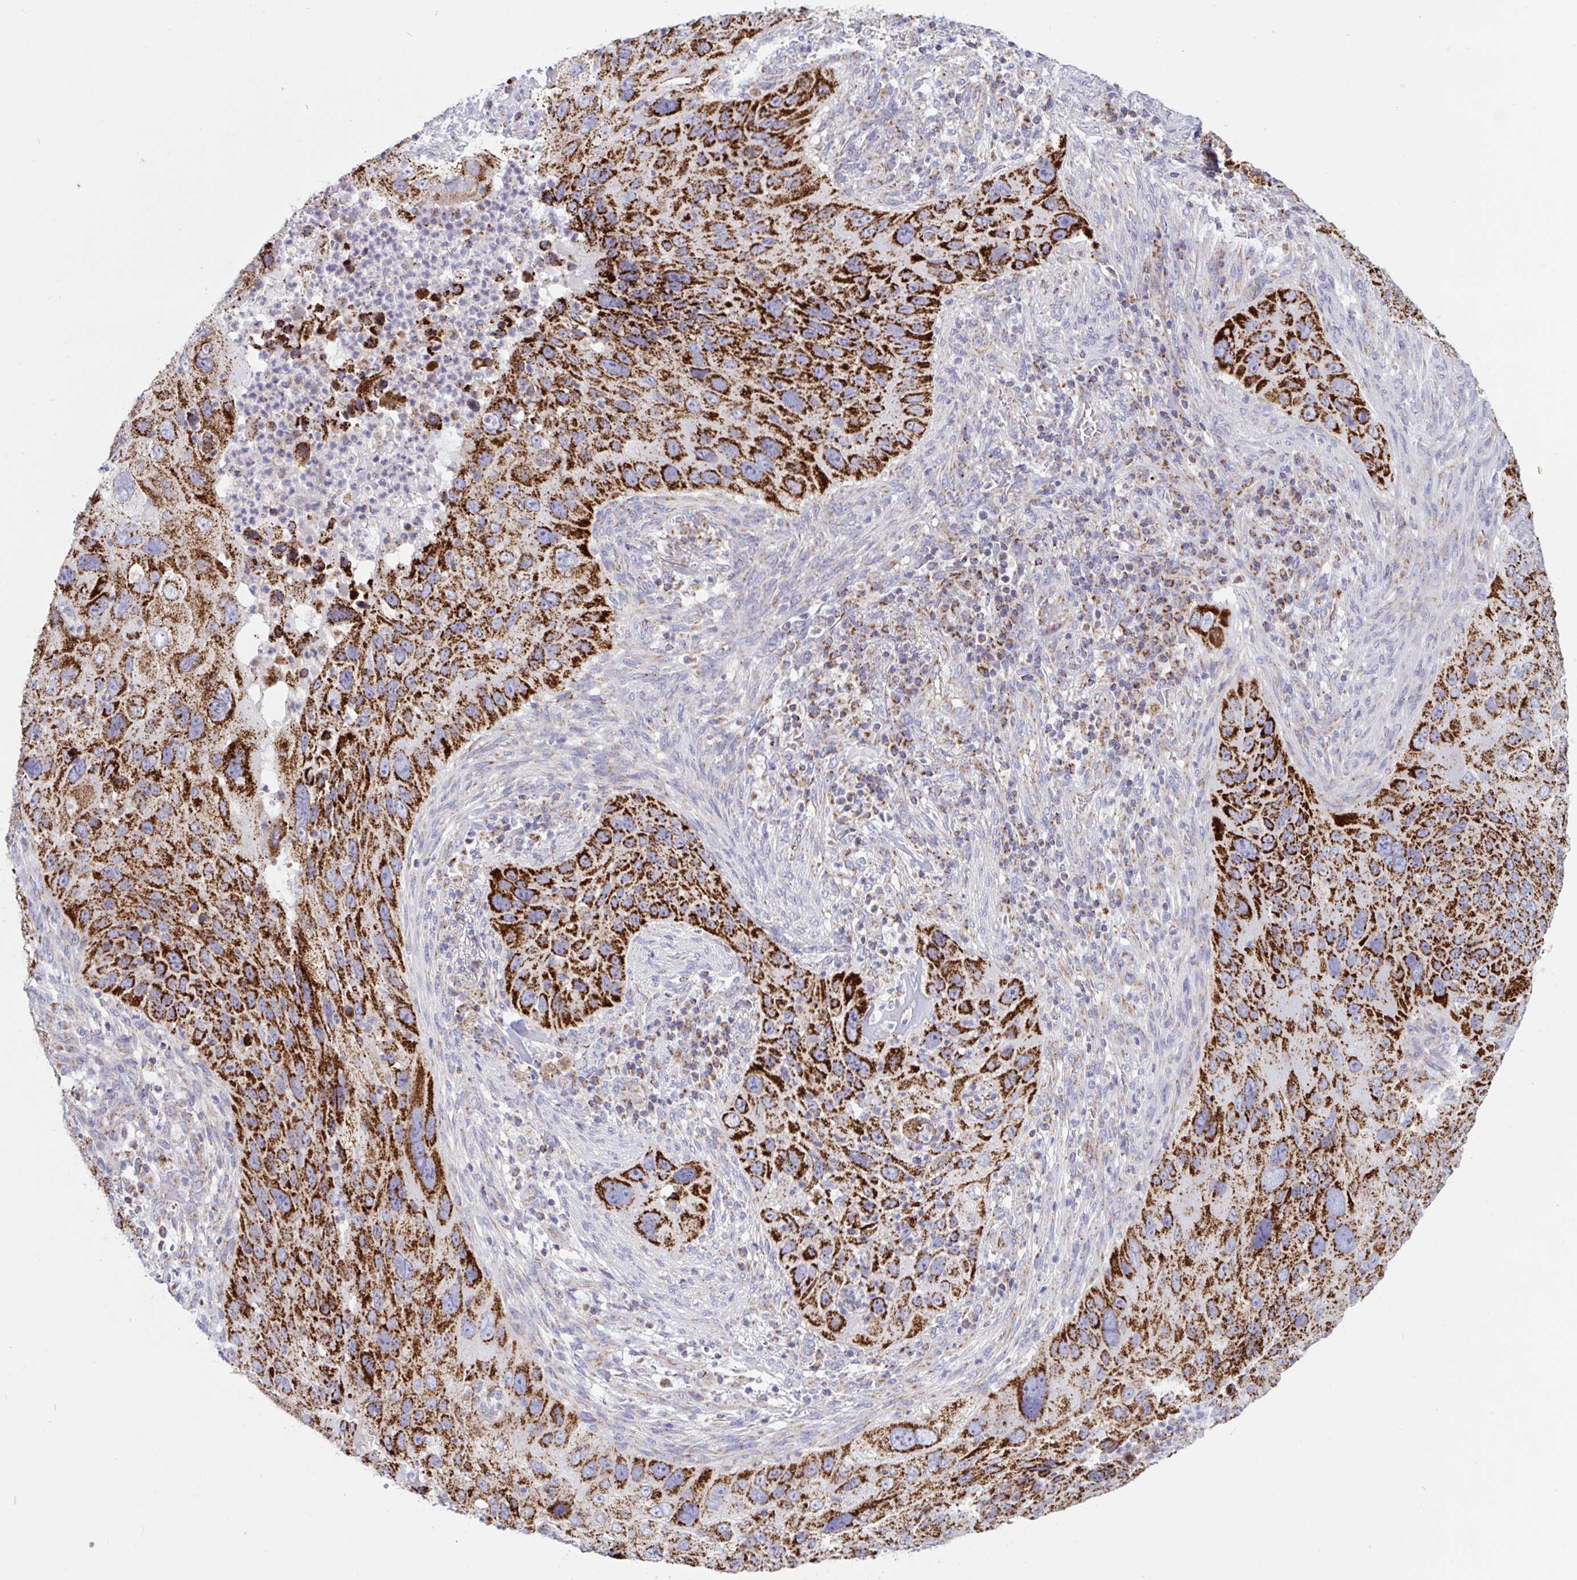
{"staining": {"intensity": "strong", "quantity": ">75%", "location": "cytoplasmic/membranous"}, "tissue": "lung cancer", "cell_type": "Tumor cells", "image_type": "cancer", "snomed": [{"axis": "morphology", "description": "Squamous cell carcinoma, NOS"}, {"axis": "topography", "description": "Lung"}], "caption": "The histopathology image reveals immunohistochemical staining of lung squamous cell carcinoma. There is strong cytoplasmic/membranous staining is present in approximately >75% of tumor cells.", "gene": "HSPE1", "patient": {"sex": "male", "age": 63}}